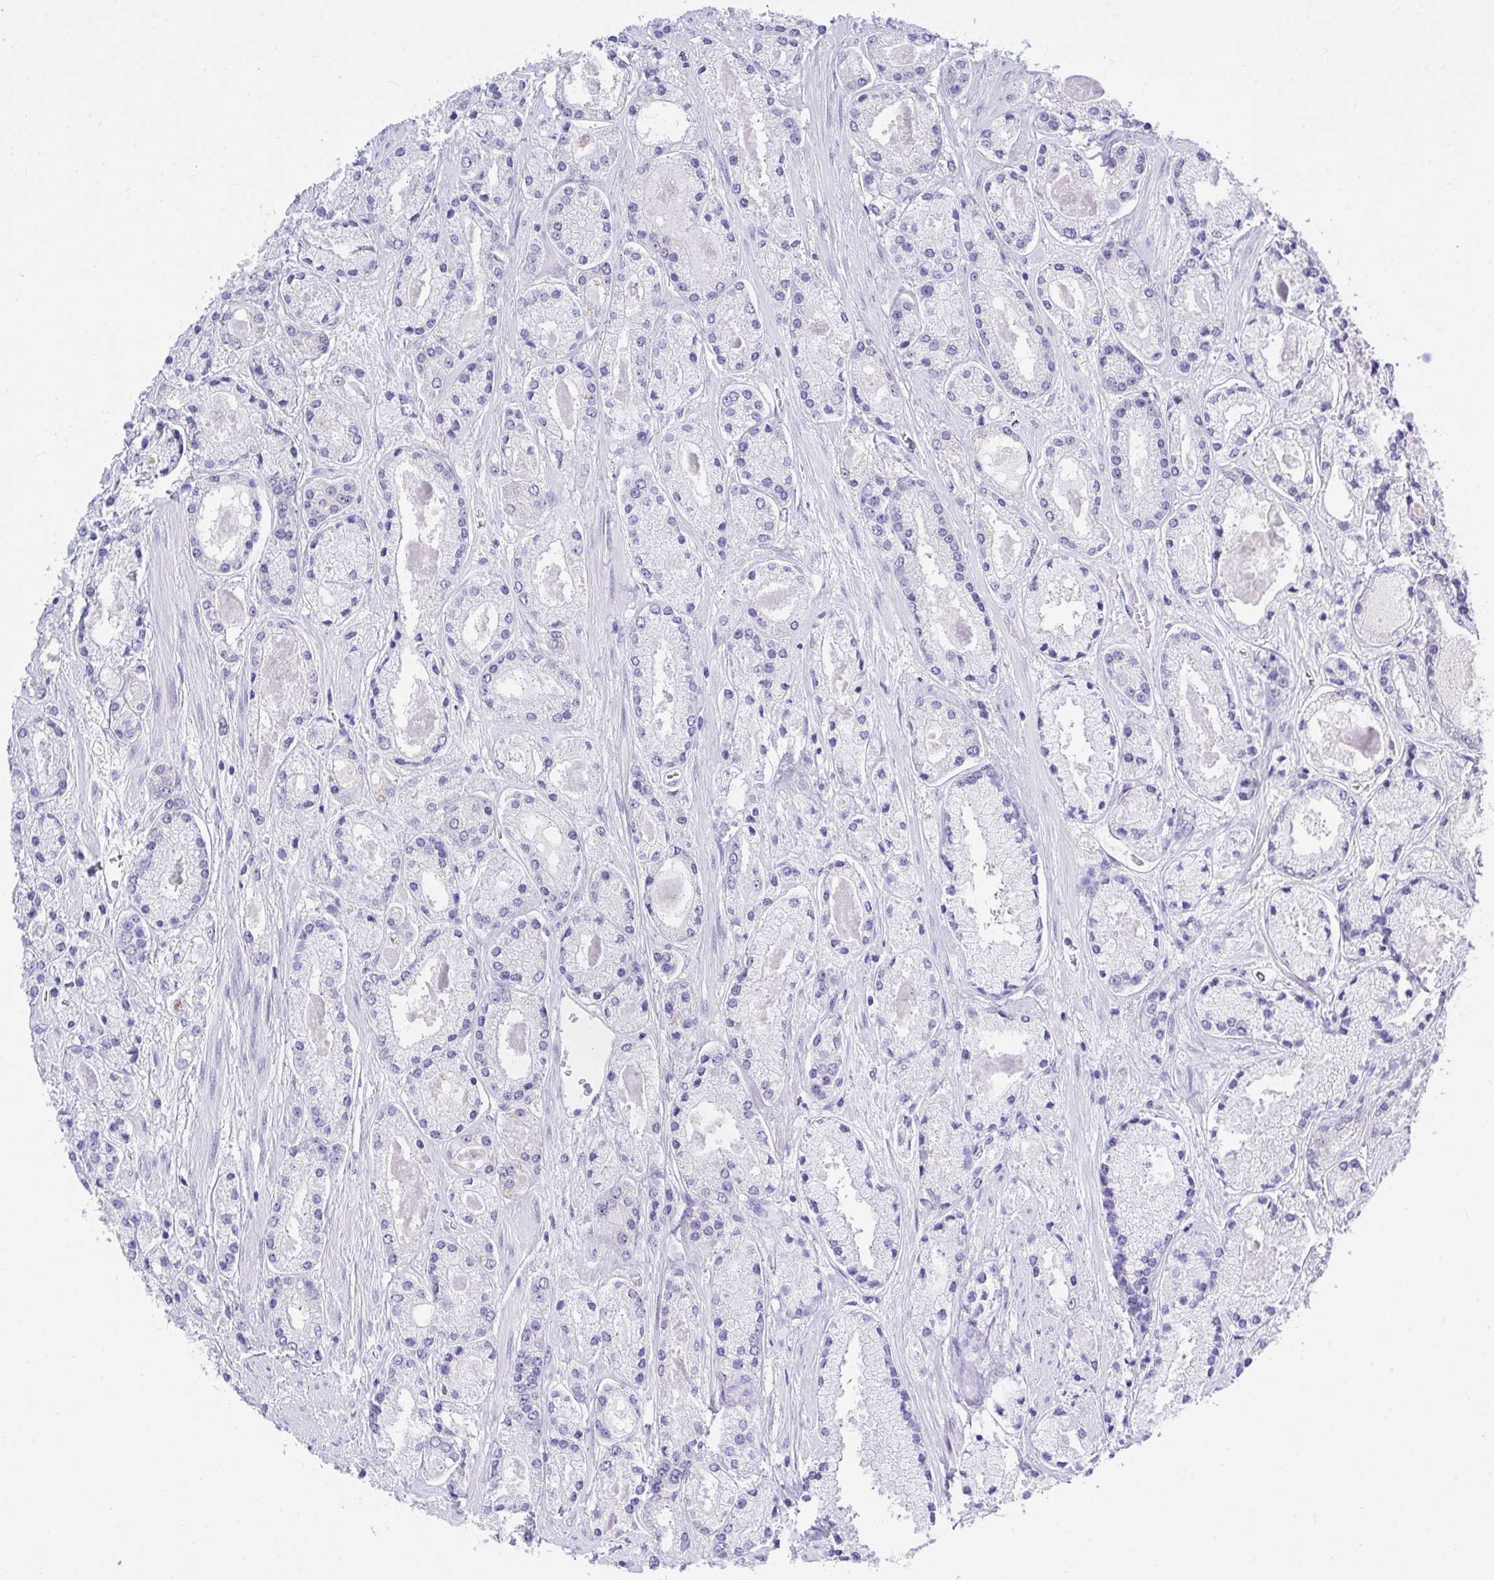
{"staining": {"intensity": "negative", "quantity": "none", "location": "none"}, "tissue": "prostate cancer", "cell_type": "Tumor cells", "image_type": "cancer", "snomed": [{"axis": "morphology", "description": "Adenocarcinoma, High grade"}, {"axis": "topography", "description": "Prostate"}], "caption": "The immunohistochemistry (IHC) photomicrograph has no significant expression in tumor cells of prostate cancer tissue. (Immunohistochemistry, brightfield microscopy, high magnification).", "gene": "THOP1", "patient": {"sex": "male", "age": 67}}